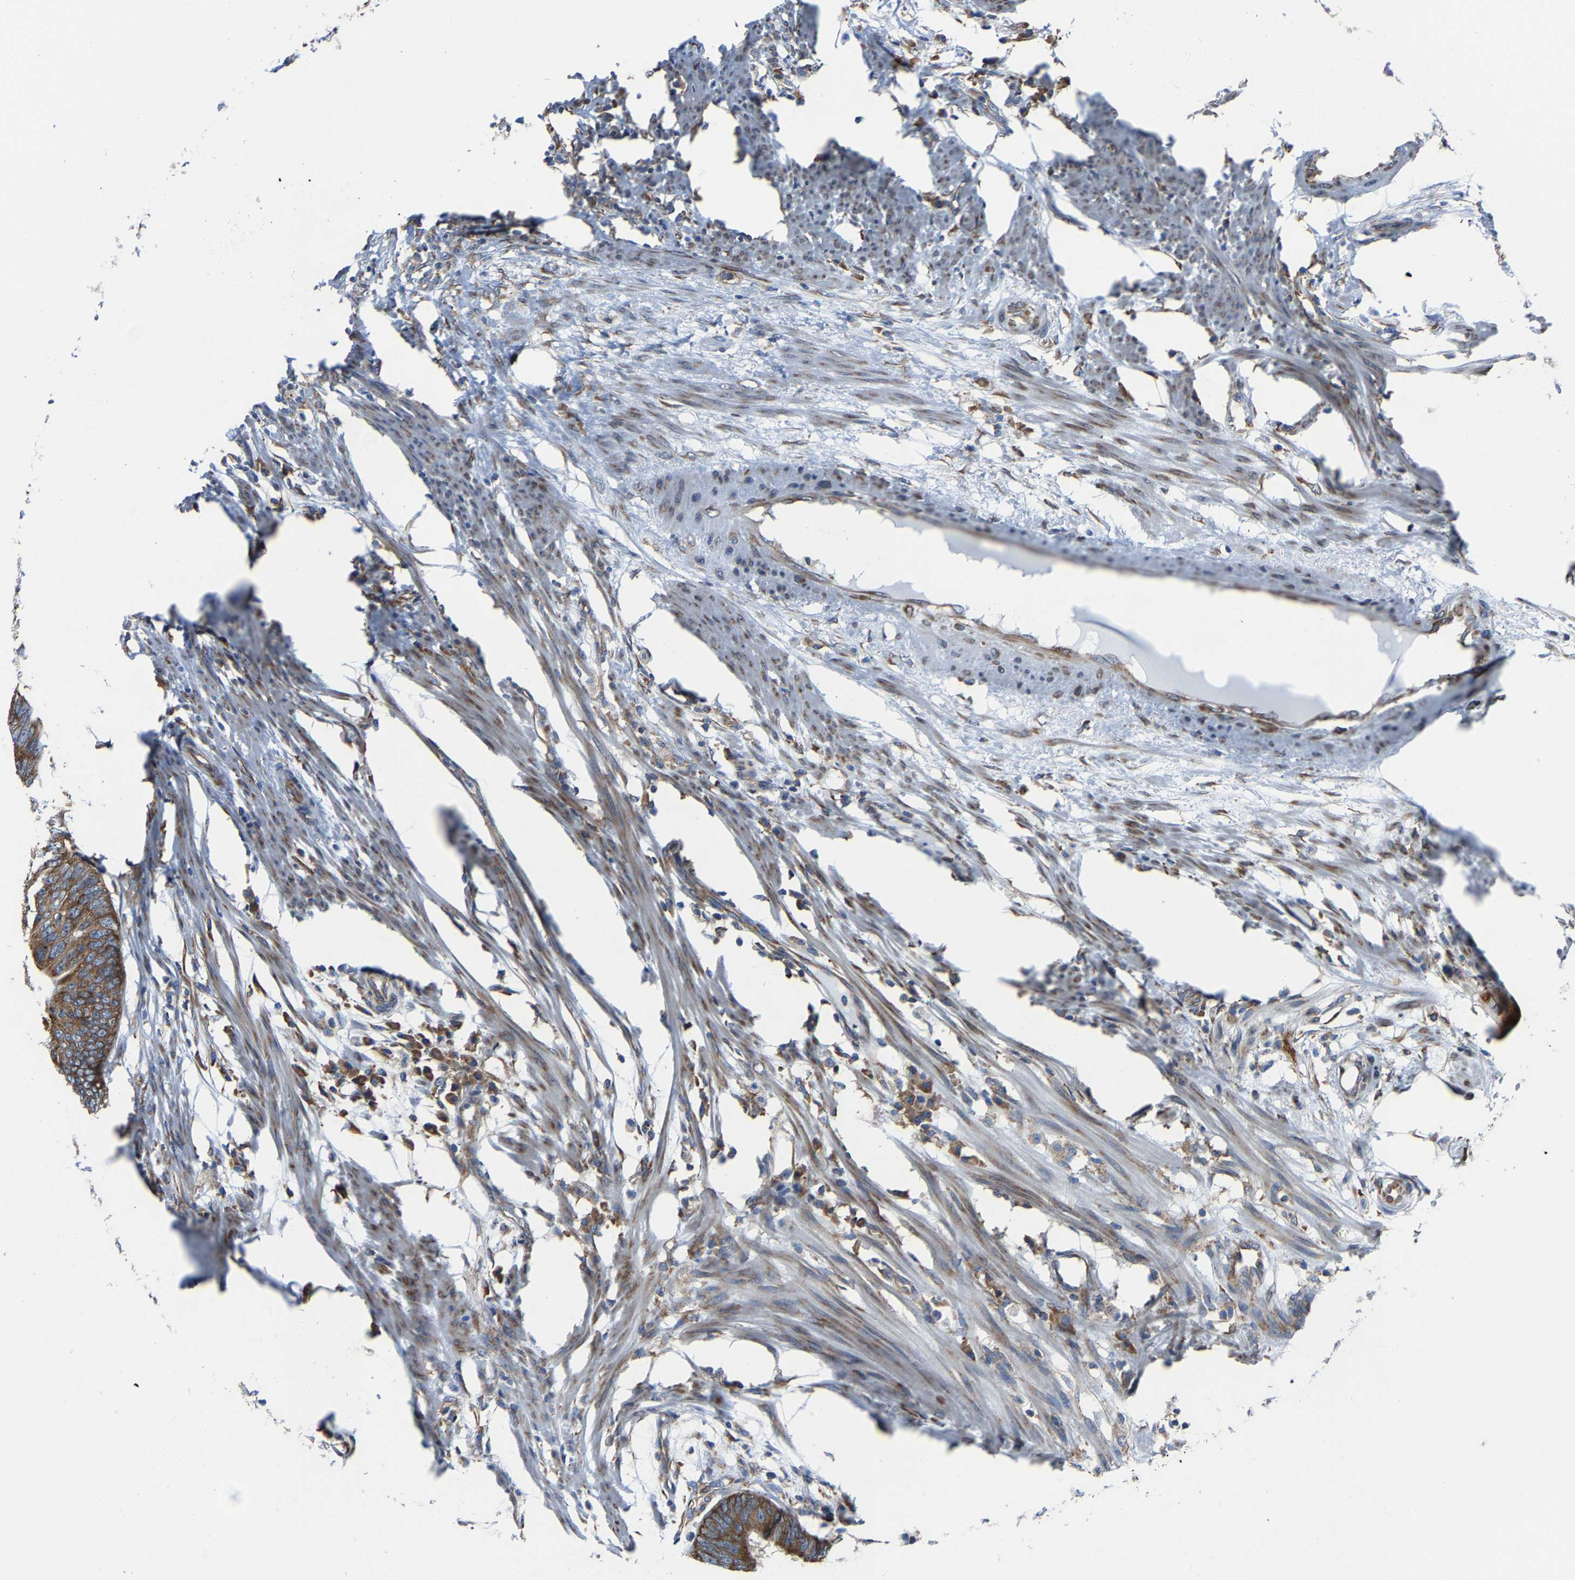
{"staining": {"intensity": "strong", "quantity": ">75%", "location": "cytoplasmic/membranous"}, "tissue": "colorectal cancer", "cell_type": "Tumor cells", "image_type": "cancer", "snomed": [{"axis": "morphology", "description": "Adenocarcinoma, NOS"}, {"axis": "topography", "description": "Colon"}], "caption": "The photomicrograph displays staining of adenocarcinoma (colorectal), revealing strong cytoplasmic/membranous protein staining (brown color) within tumor cells.", "gene": "G3BP2", "patient": {"sex": "male", "age": 56}}